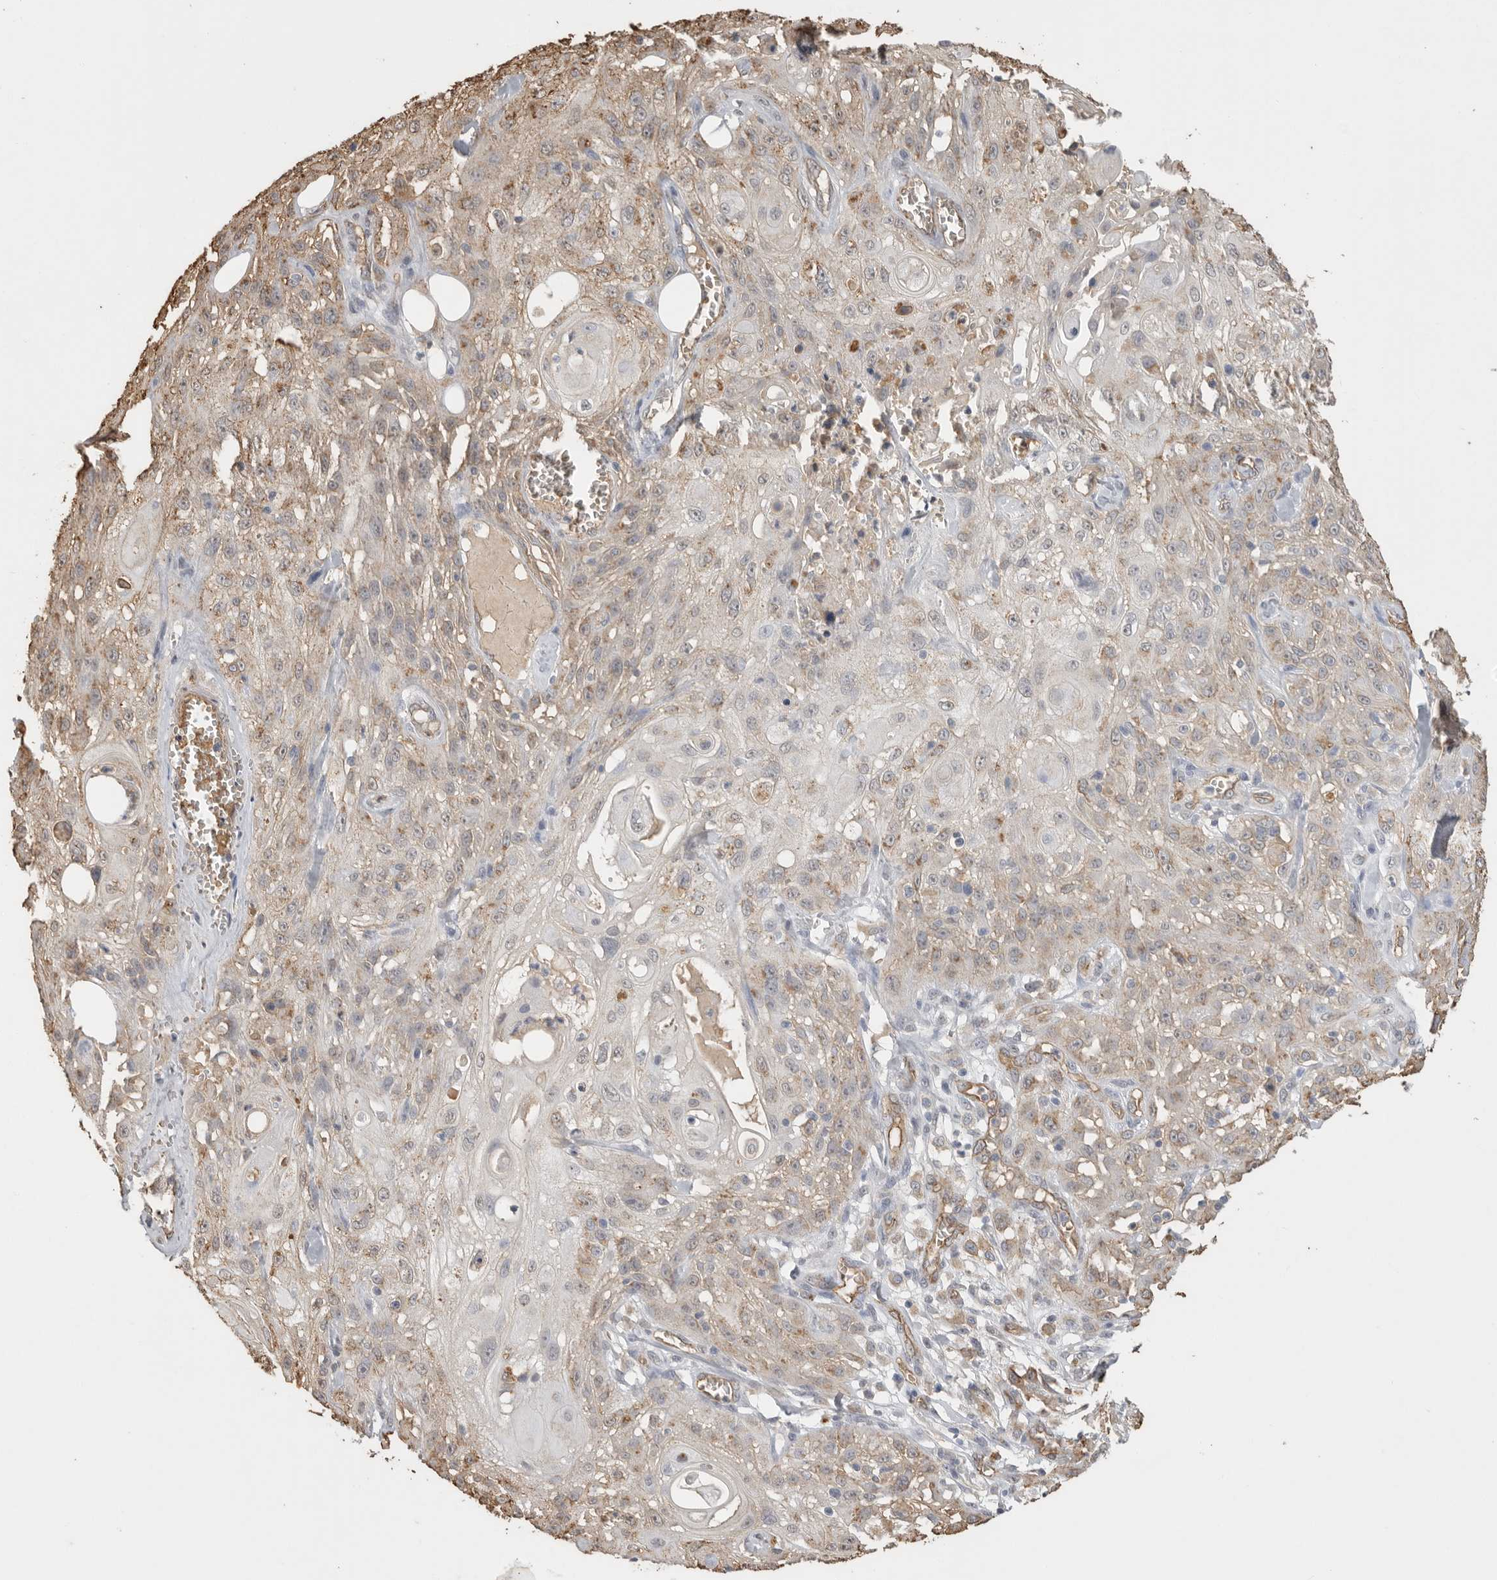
{"staining": {"intensity": "weak", "quantity": "<25%", "location": "cytoplasmic/membranous"}, "tissue": "skin cancer", "cell_type": "Tumor cells", "image_type": "cancer", "snomed": [{"axis": "morphology", "description": "Squamous cell carcinoma, NOS"}, {"axis": "topography", "description": "Skin"}], "caption": "IHC of human skin cancer exhibits no positivity in tumor cells.", "gene": "IL27", "patient": {"sex": "male", "age": 75}}